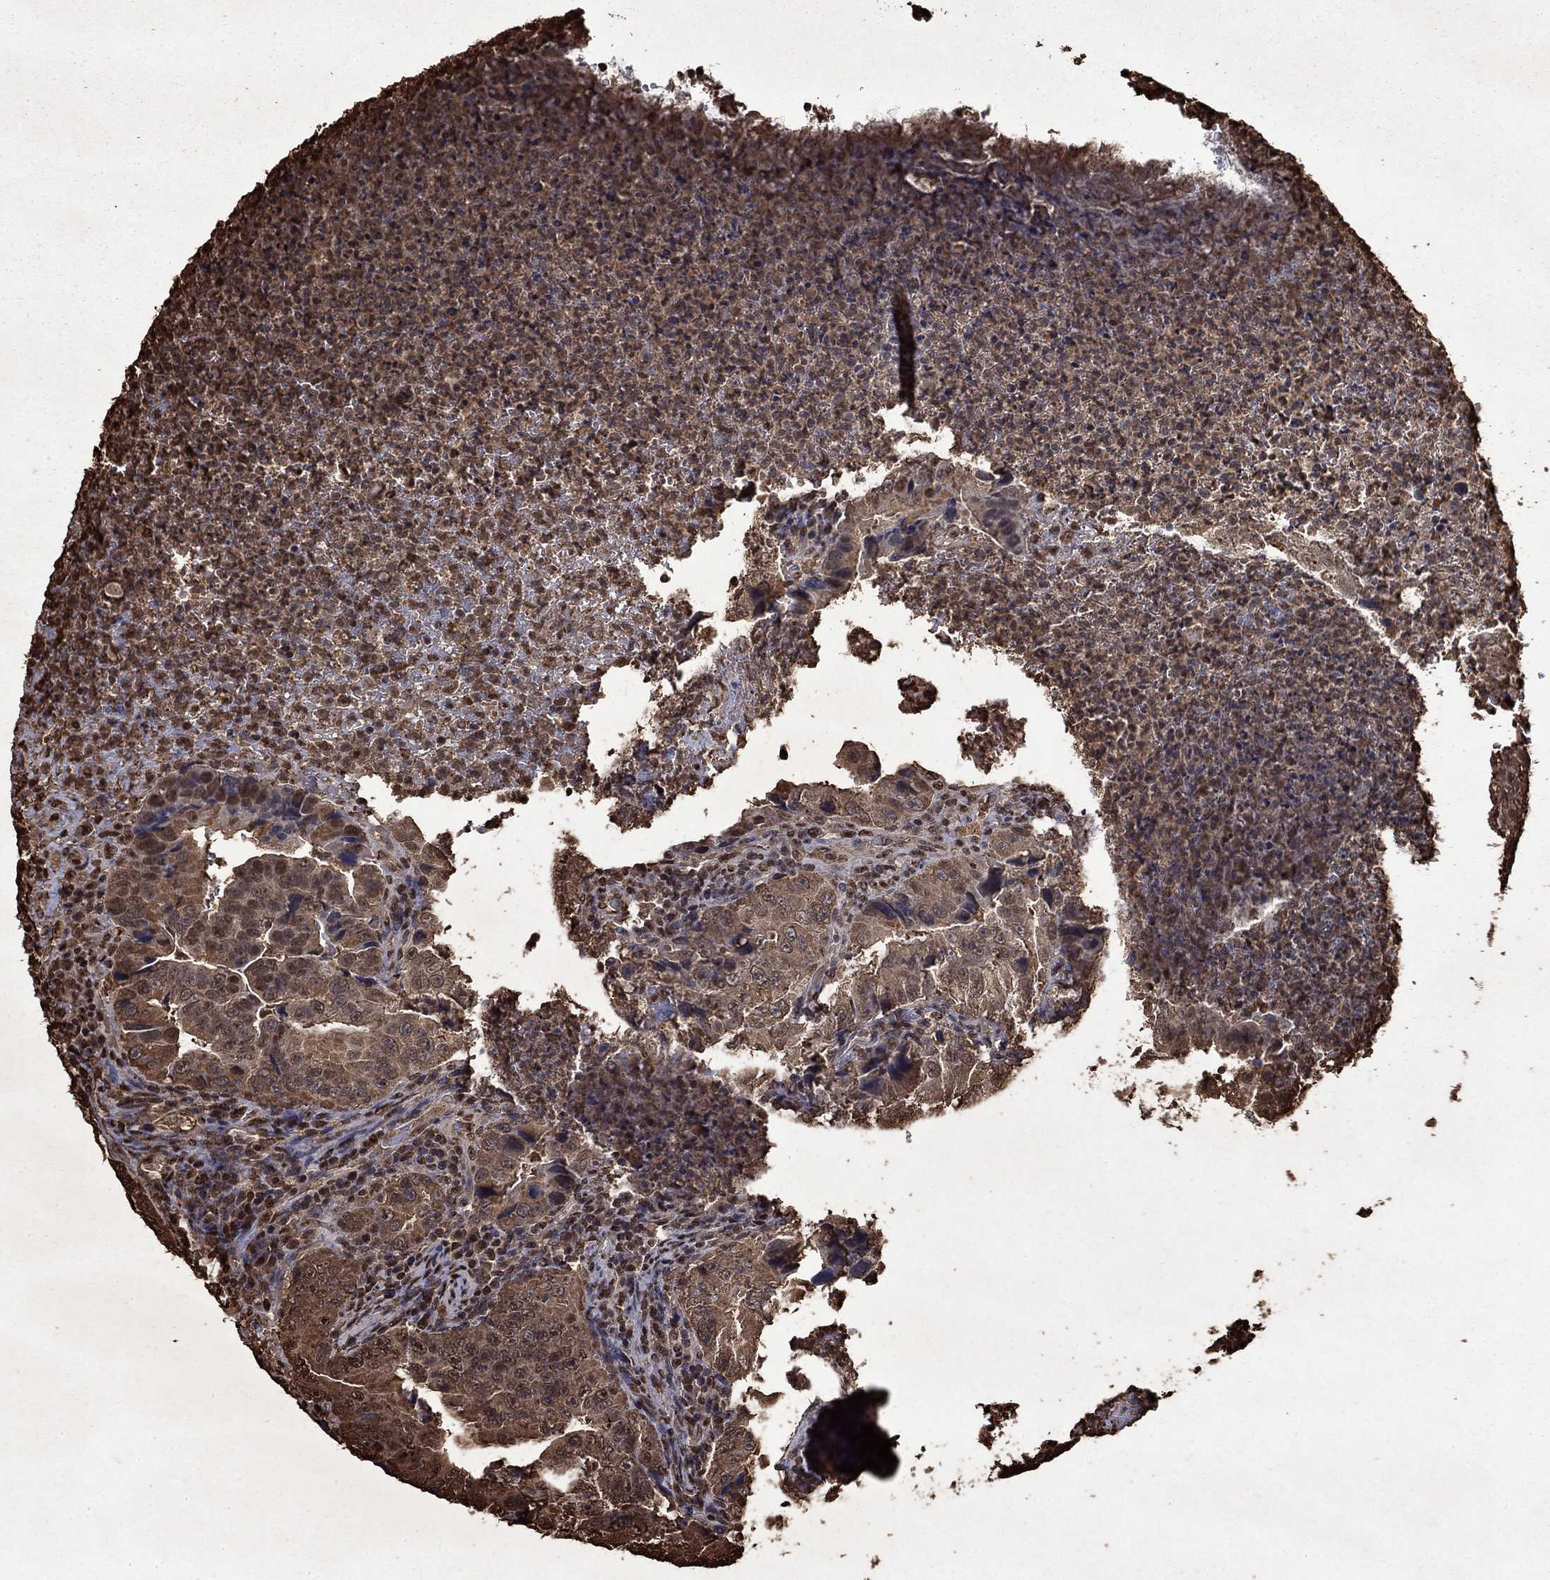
{"staining": {"intensity": "weak", "quantity": "25%-75%", "location": "cytoplasmic/membranous"}, "tissue": "colorectal cancer", "cell_type": "Tumor cells", "image_type": "cancer", "snomed": [{"axis": "morphology", "description": "Adenocarcinoma, NOS"}, {"axis": "topography", "description": "Colon"}], "caption": "Approximately 25%-75% of tumor cells in human colorectal cancer (adenocarcinoma) show weak cytoplasmic/membranous protein staining as visualized by brown immunohistochemical staining.", "gene": "GAPDH", "patient": {"sex": "female", "age": 72}}